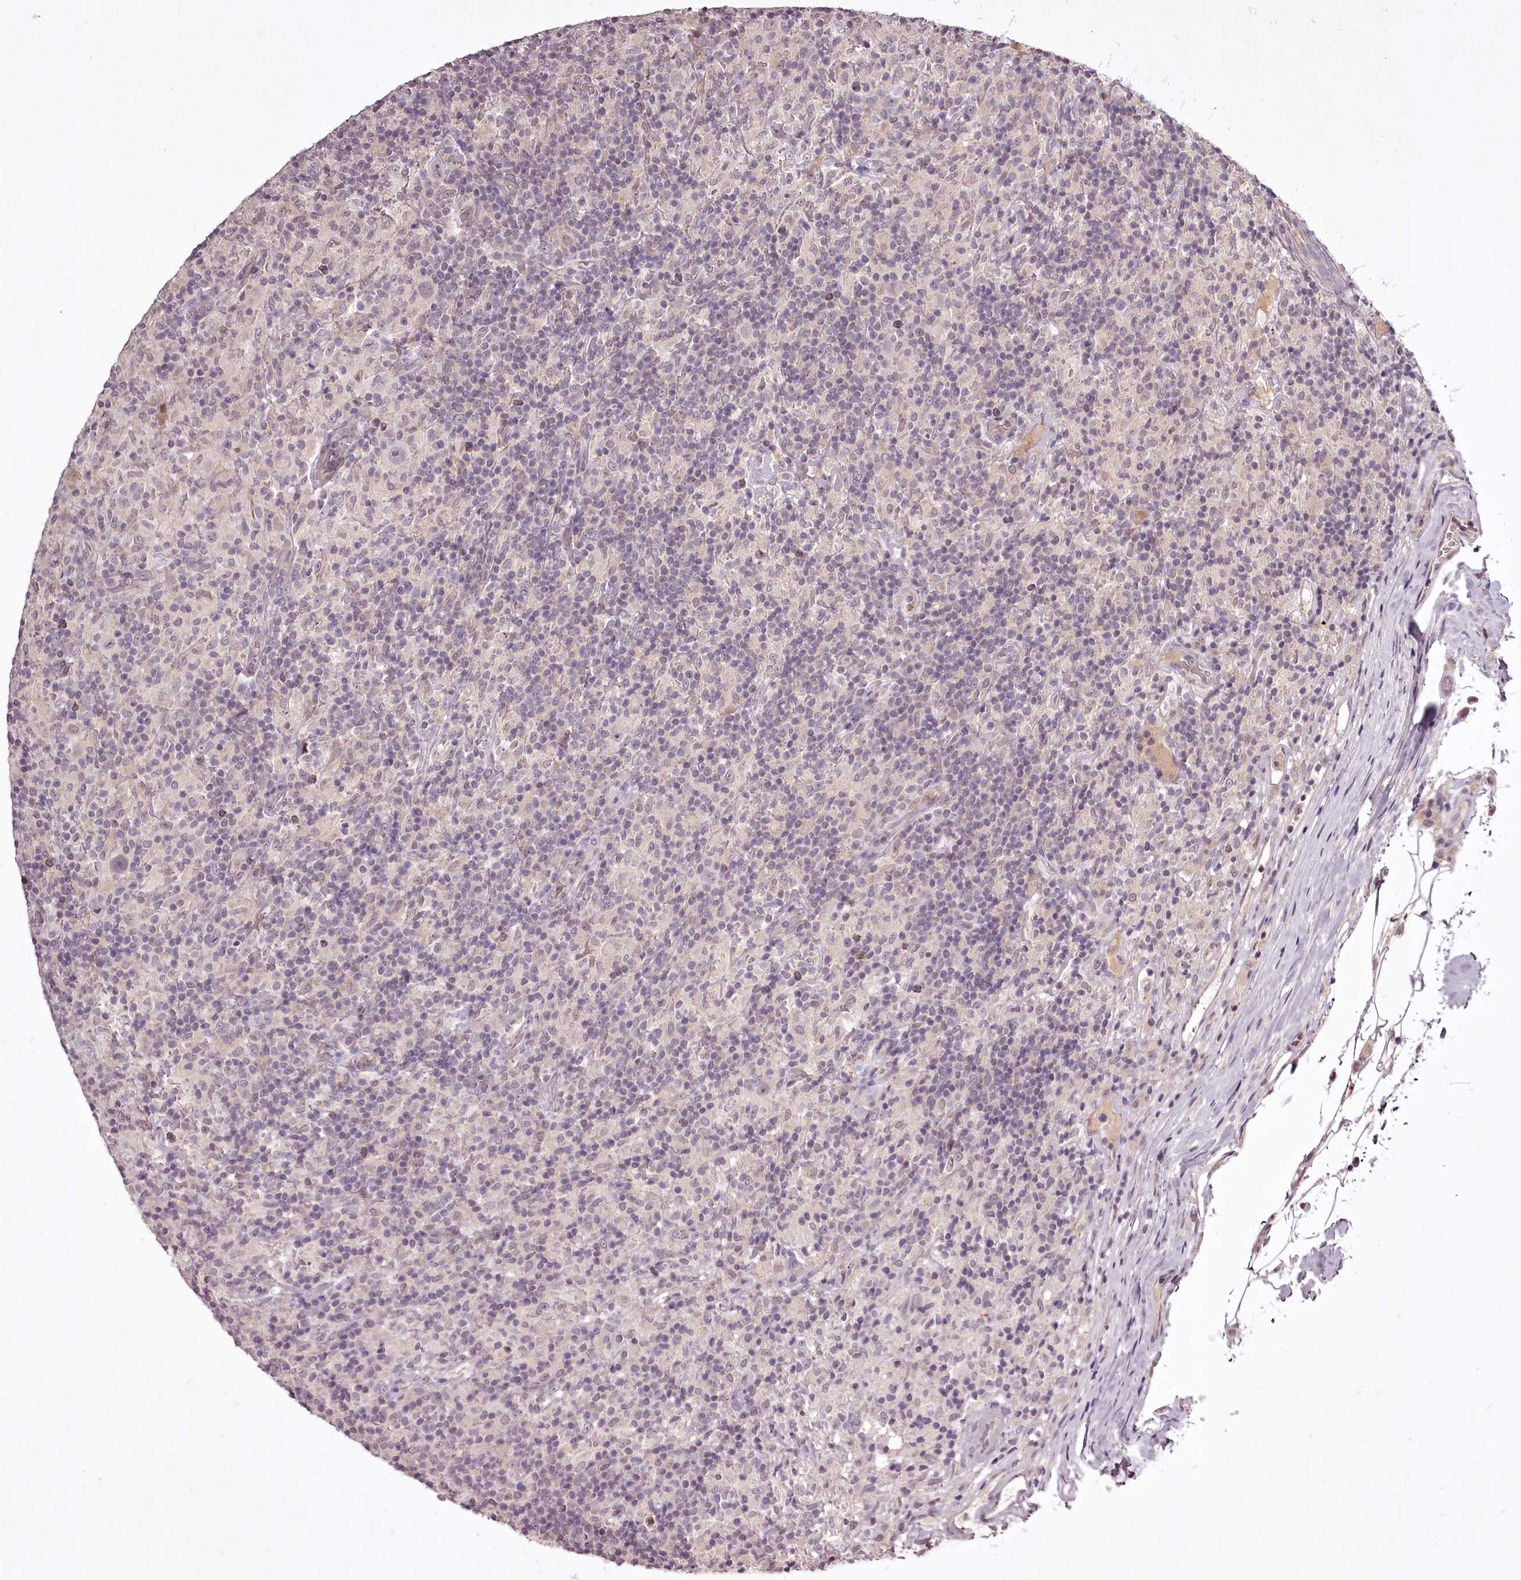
{"staining": {"intensity": "negative", "quantity": "none", "location": "none"}, "tissue": "lymphoma", "cell_type": "Tumor cells", "image_type": "cancer", "snomed": [{"axis": "morphology", "description": "Hodgkin's disease, NOS"}, {"axis": "topography", "description": "Lymph node"}], "caption": "IHC micrograph of neoplastic tissue: Hodgkin's disease stained with DAB (3,3'-diaminobenzidine) displays no significant protein staining in tumor cells. (DAB immunohistochemistry (IHC) with hematoxylin counter stain).", "gene": "RBMXL2", "patient": {"sex": "male", "age": 70}}